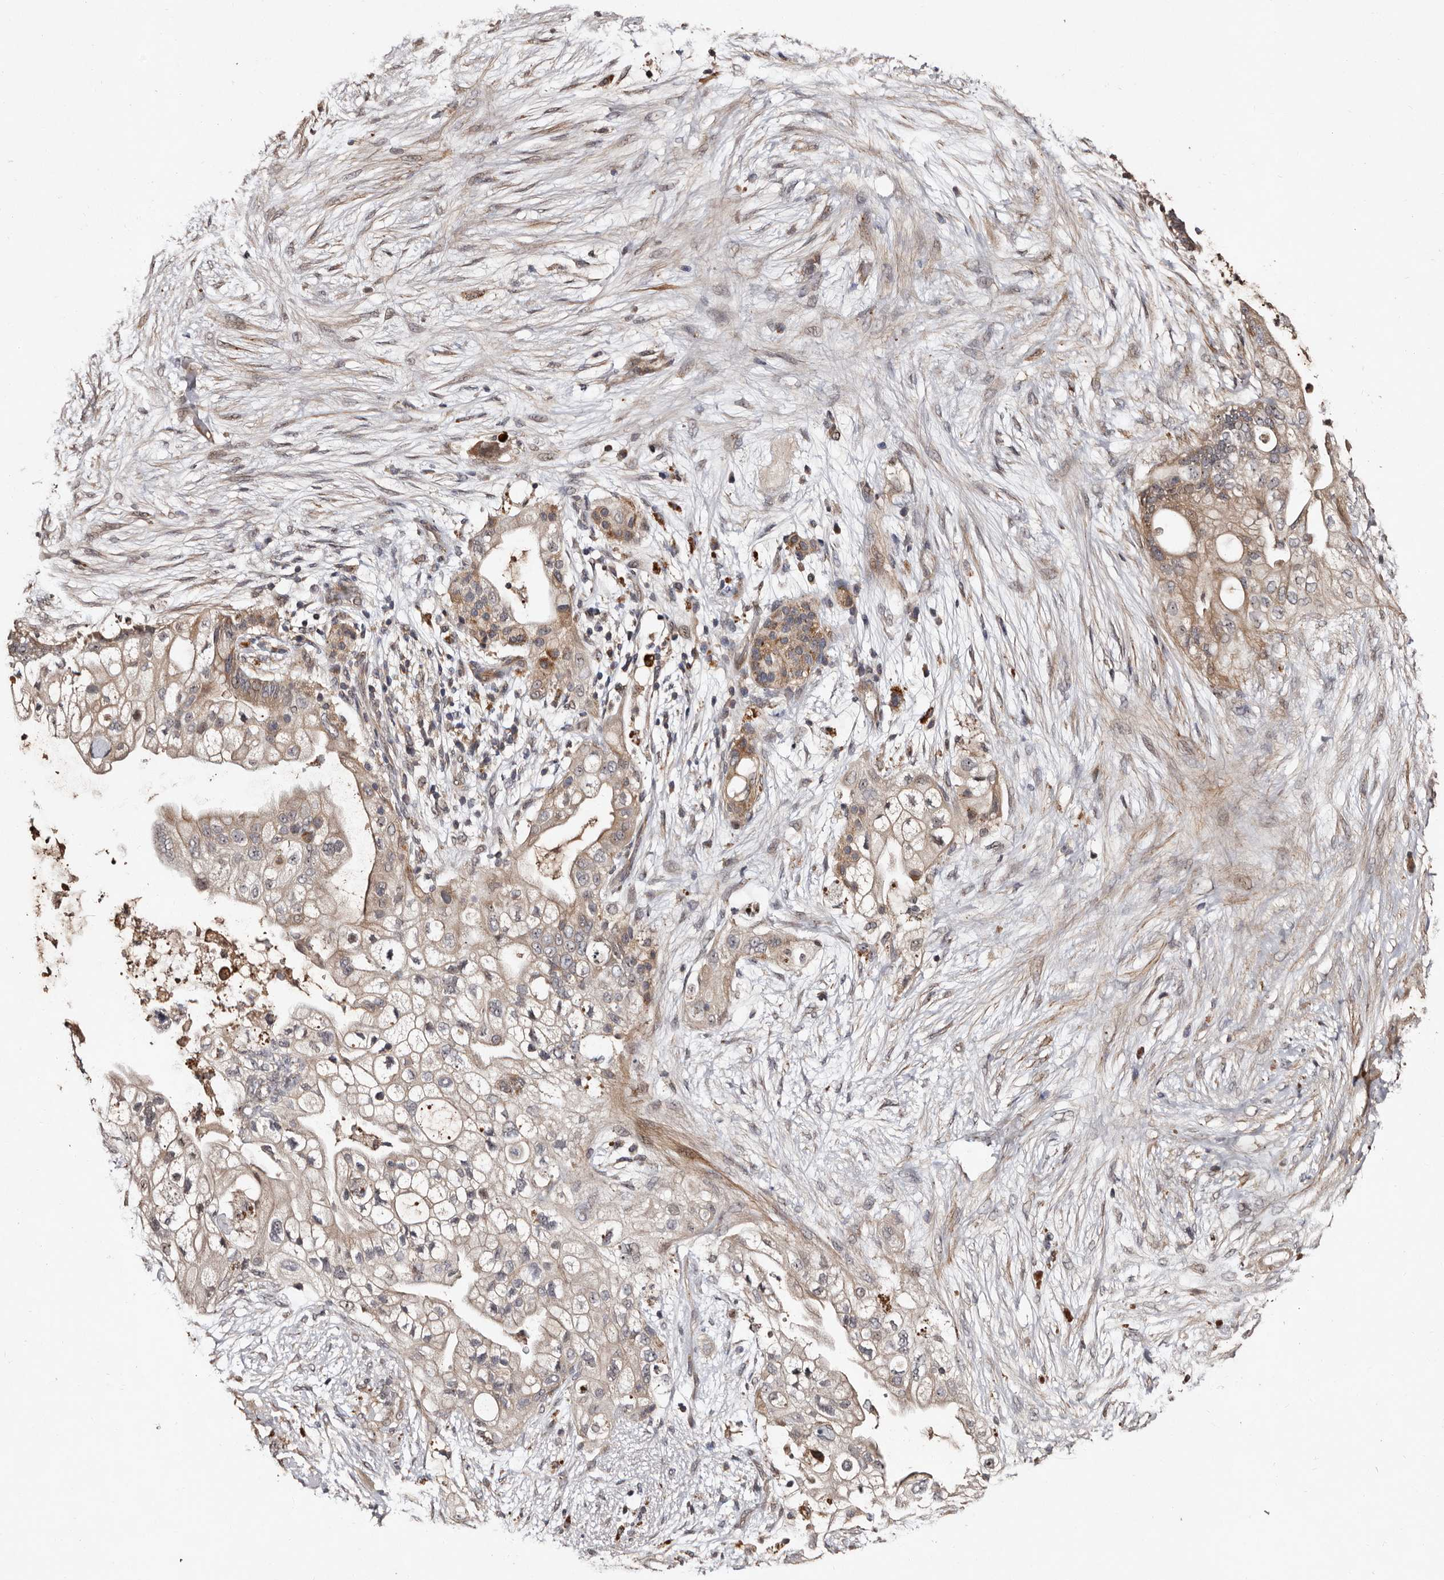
{"staining": {"intensity": "moderate", "quantity": ">75%", "location": "cytoplasmic/membranous"}, "tissue": "pancreatic cancer", "cell_type": "Tumor cells", "image_type": "cancer", "snomed": [{"axis": "morphology", "description": "Adenocarcinoma, NOS"}, {"axis": "topography", "description": "Pancreas"}], "caption": "Immunohistochemistry (IHC) photomicrograph of neoplastic tissue: pancreatic cancer stained using IHC demonstrates medium levels of moderate protein expression localized specifically in the cytoplasmic/membranous of tumor cells, appearing as a cytoplasmic/membranous brown color.", "gene": "PRKD3", "patient": {"sex": "male", "age": 53}}